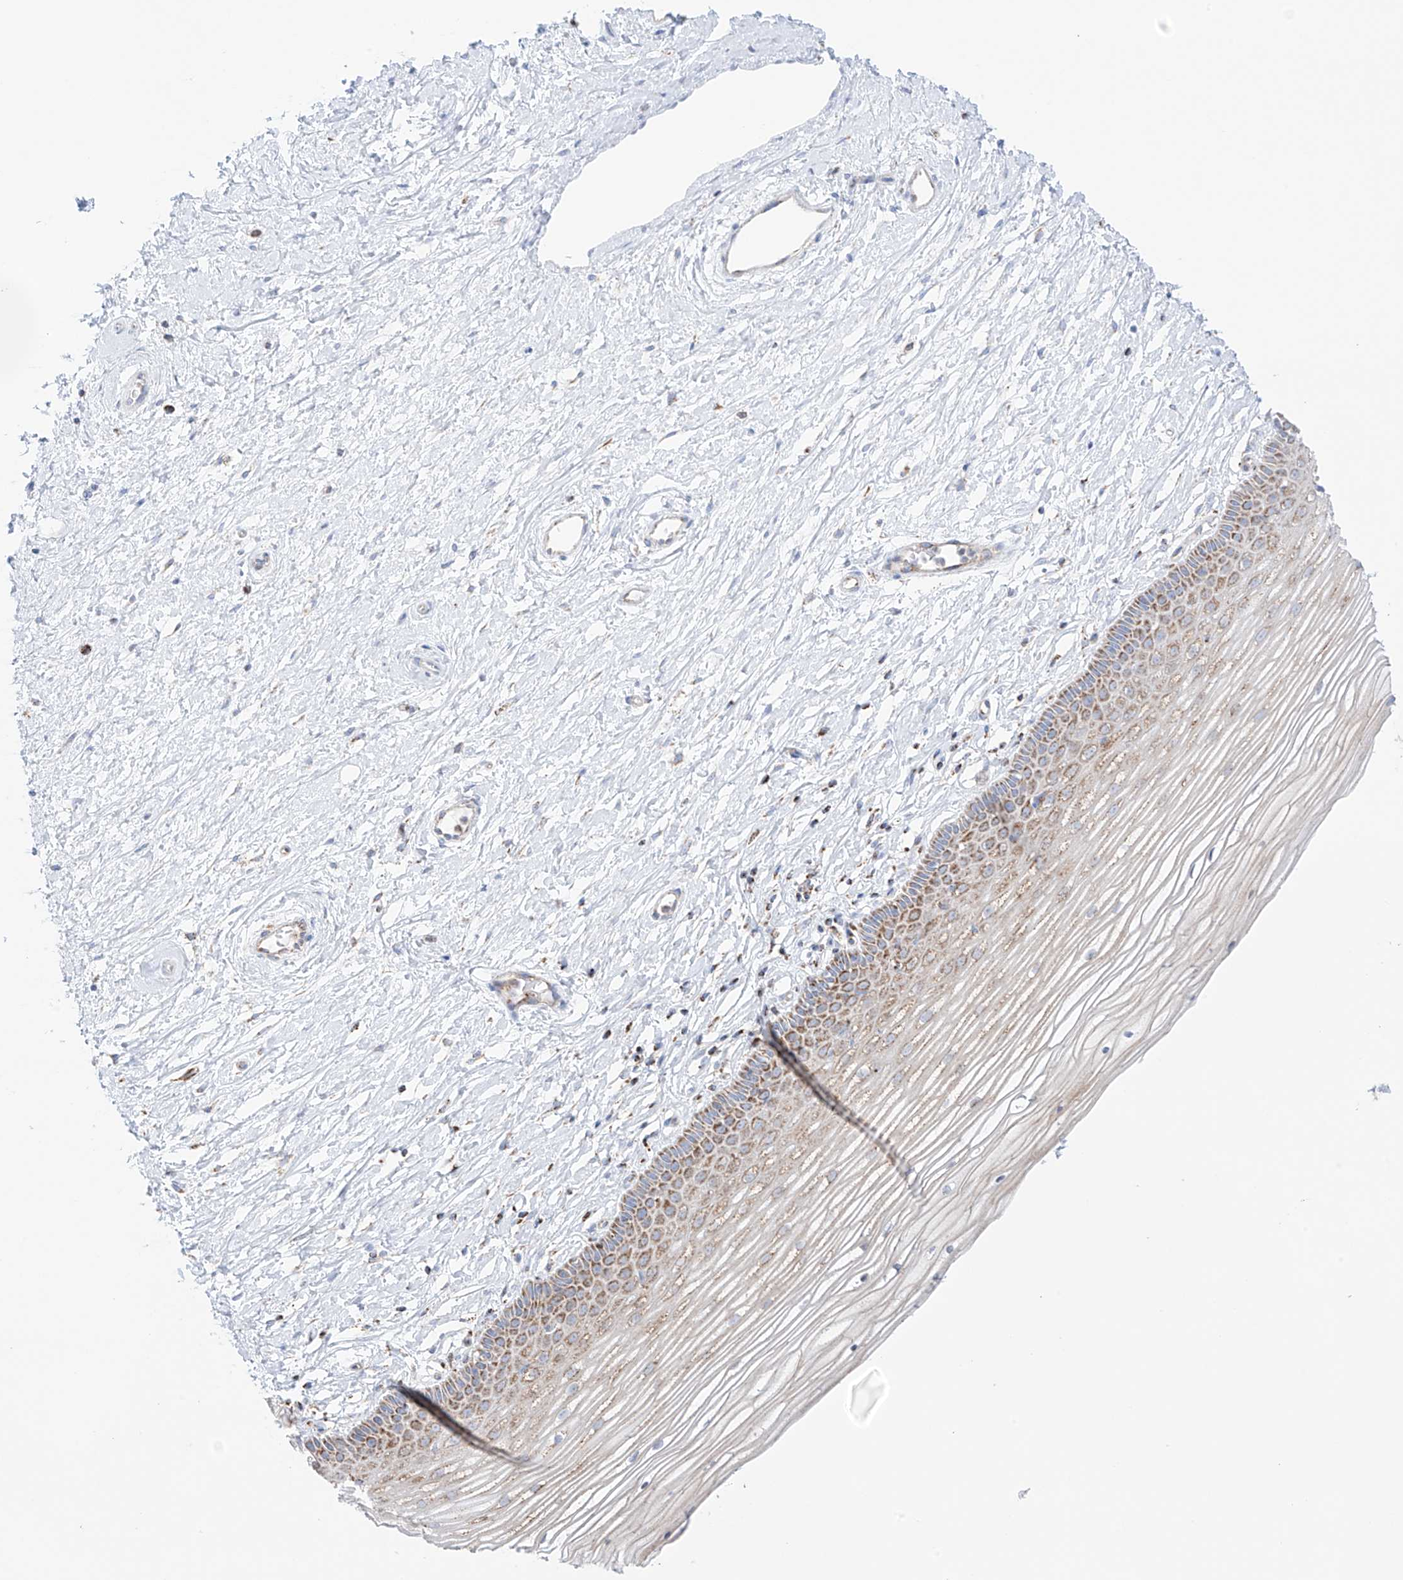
{"staining": {"intensity": "moderate", "quantity": ">75%", "location": "cytoplasmic/membranous"}, "tissue": "vagina", "cell_type": "Squamous epithelial cells", "image_type": "normal", "snomed": [{"axis": "morphology", "description": "Normal tissue, NOS"}, {"axis": "topography", "description": "Vagina"}, {"axis": "topography", "description": "Cervix"}], "caption": "This image displays immunohistochemistry staining of benign human vagina, with medium moderate cytoplasmic/membranous staining in approximately >75% of squamous epithelial cells.", "gene": "XKR3", "patient": {"sex": "female", "age": 40}}